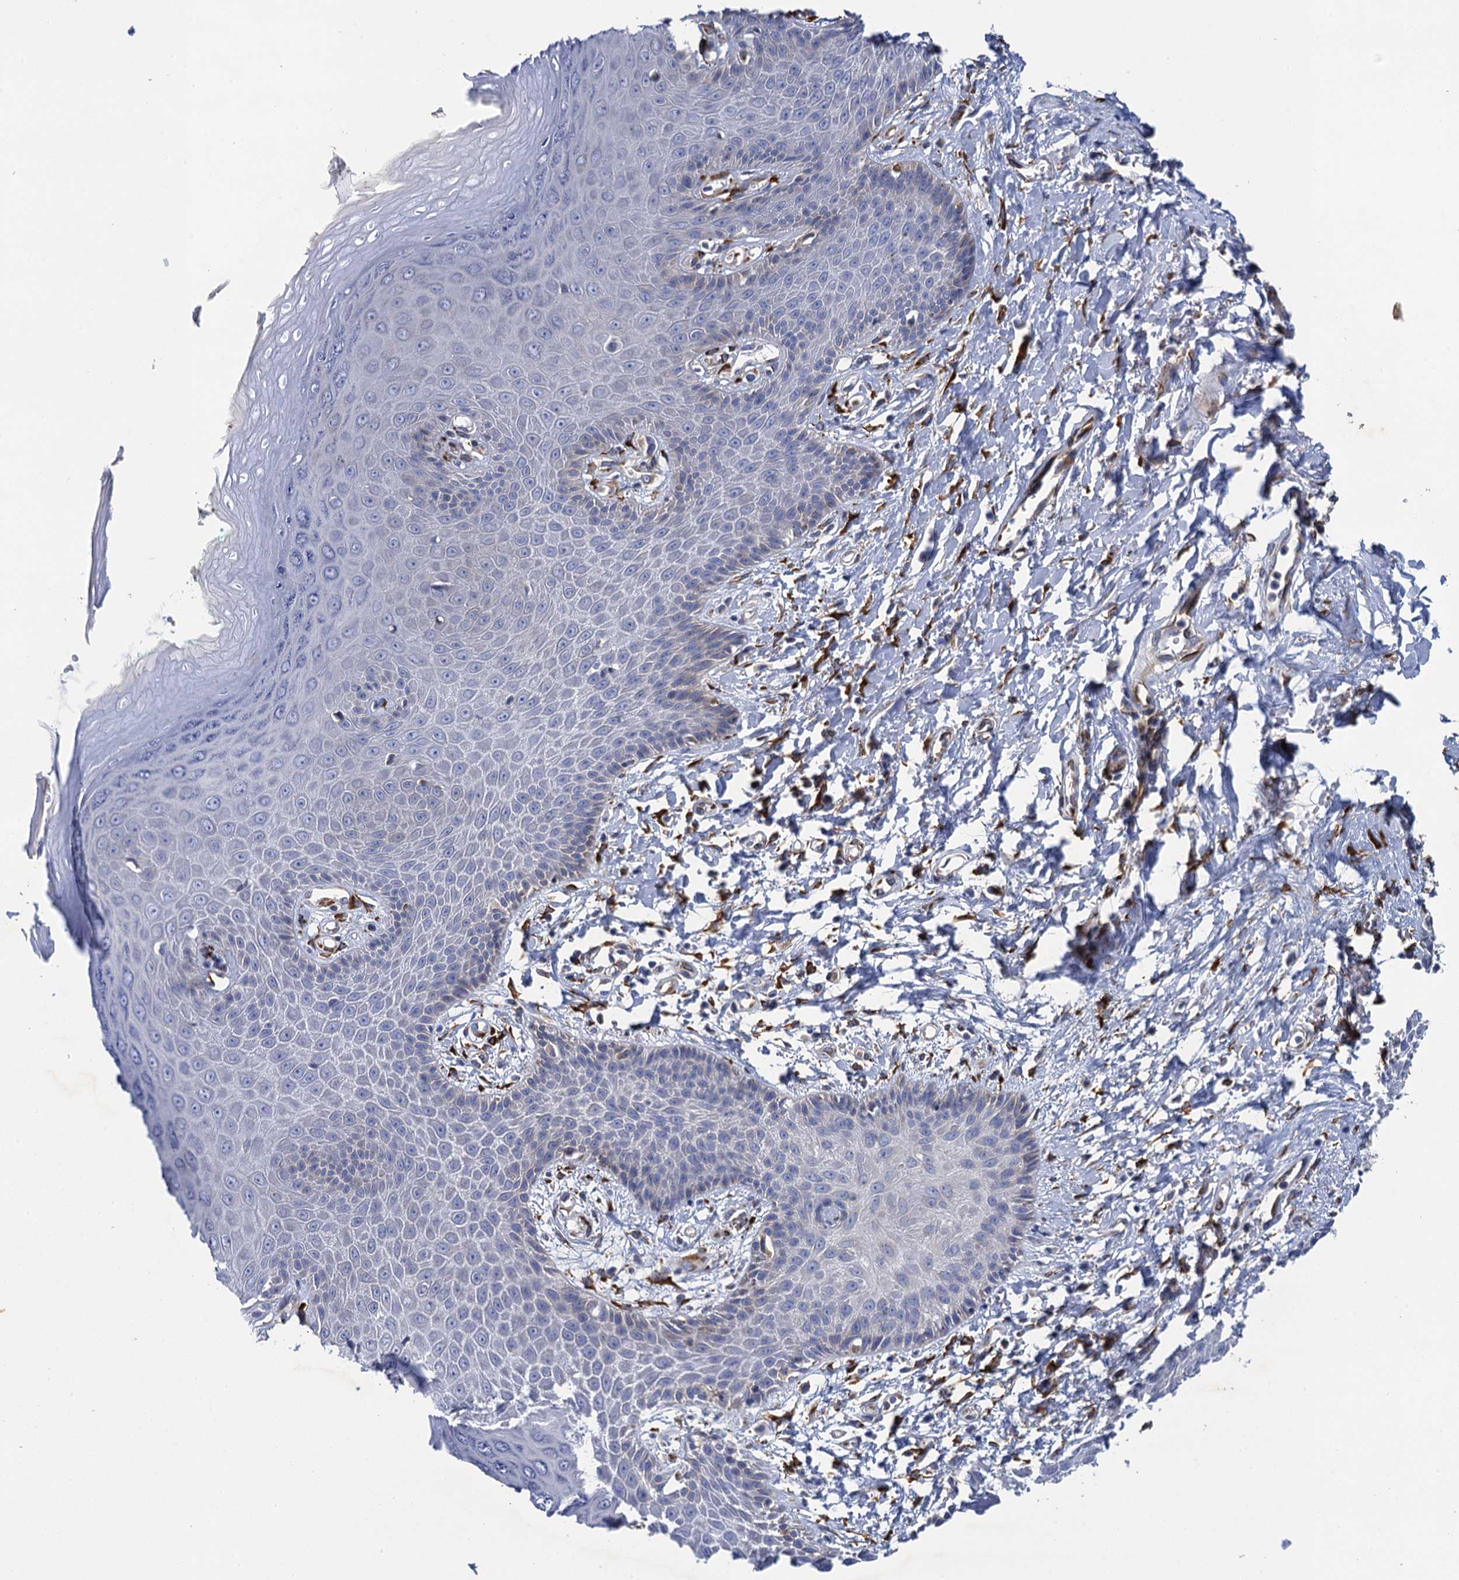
{"staining": {"intensity": "weak", "quantity": "25%-75%", "location": "cytoplasmic/membranous"}, "tissue": "skin", "cell_type": "Epidermal cells", "image_type": "normal", "snomed": [{"axis": "morphology", "description": "Normal tissue, NOS"}, {"axis": "topography", "description": "Anal"}], "caption": "A low amount of weak cytoplasmic/membranous expression is appreciated in about 25%-75% of epidermal cells in benign skin. (DAB (3,3'-diaminobenzidine) IHC with brightfield microscopy, high magnification).", "gene": "POGLUT3", "patient": {"sex": "male", "age": 78}}